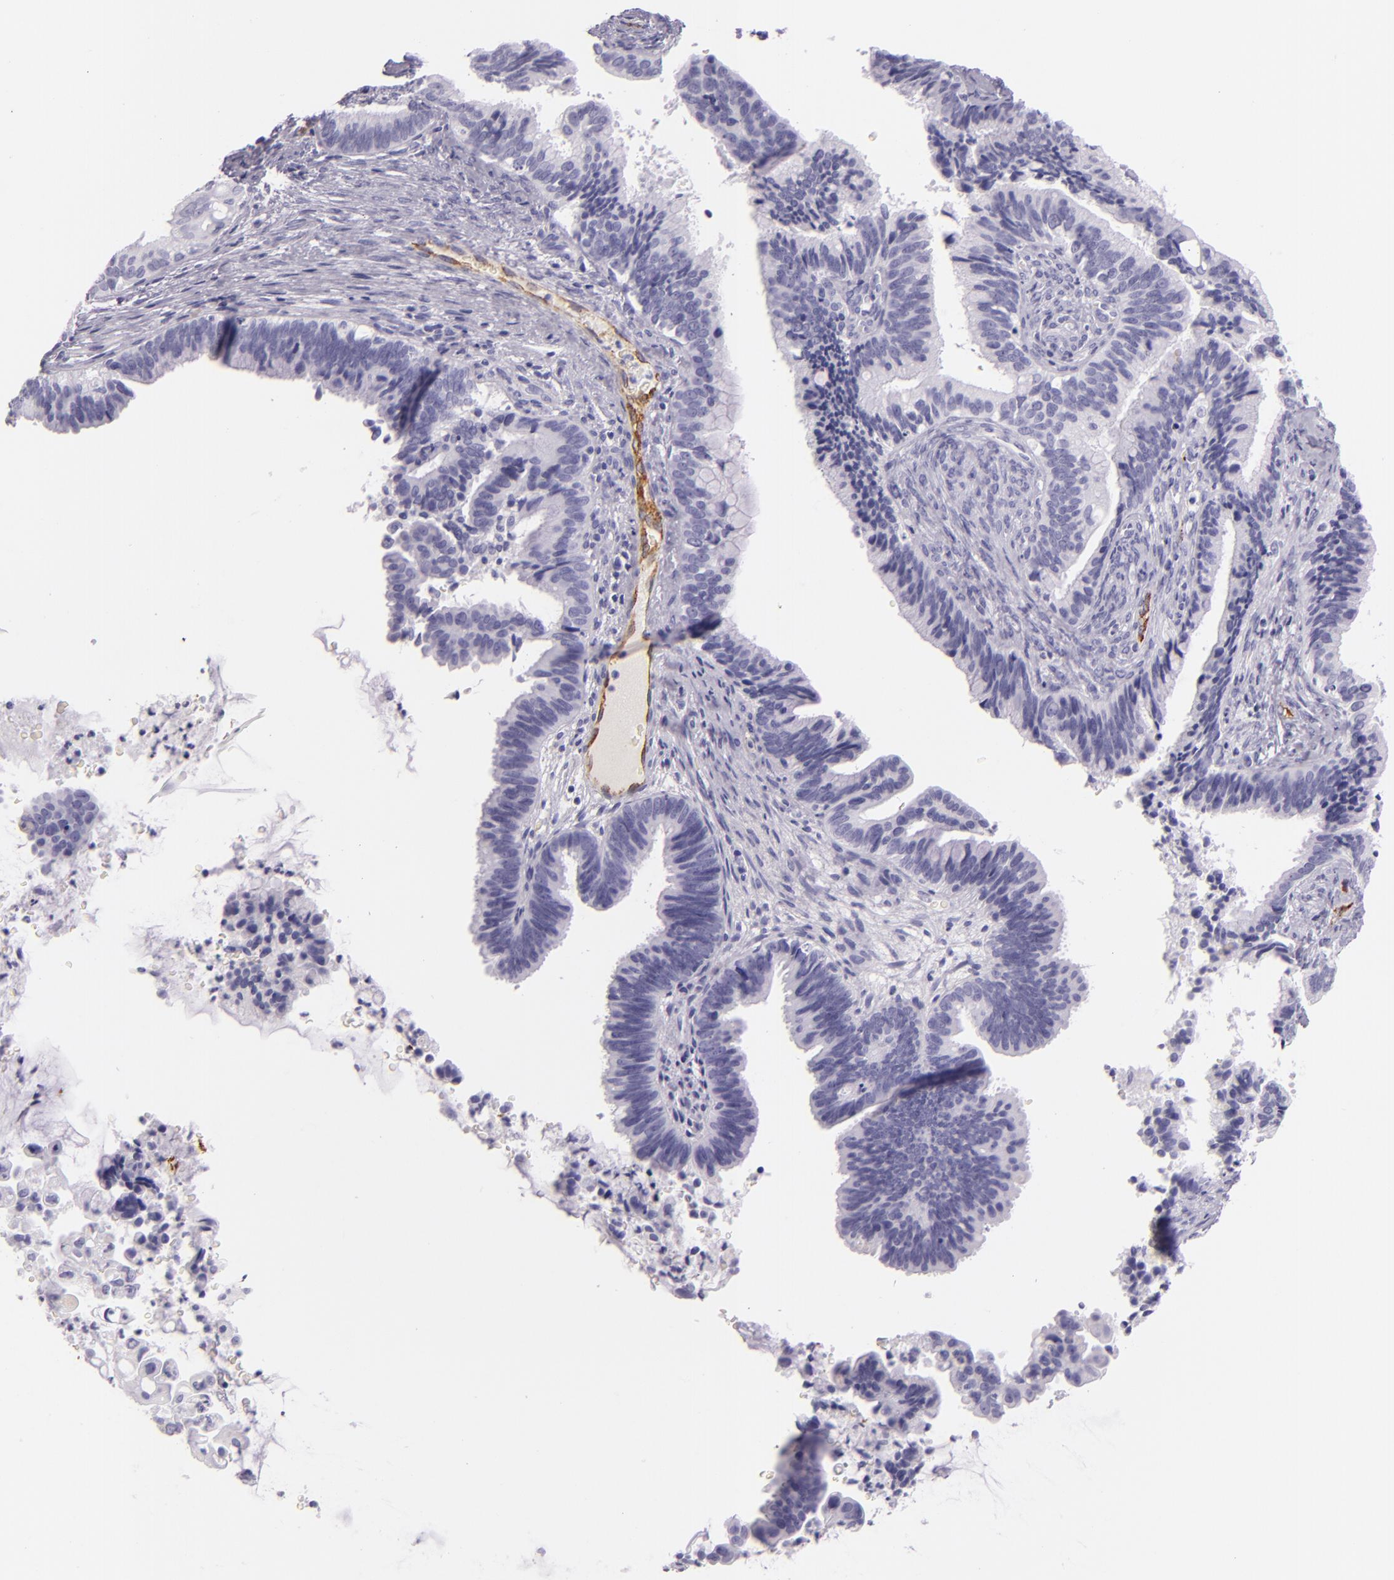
{"staining": {"intensity": "negative", "quantity": "none", "location": "none"}, "tissue": "cervical cancer", "cell_type": "Tumor cells", "image_type": "cancer", "snomed": [{"axis": "morphology", "description": "Adenocarcinoma, NOS"}, {"axis": "topography", "description": "Cervix"}], "caption": "Immunohistochemistry of human cervical cancer (adenocarcinoma) exhibits no staining in tumor cells.", "gene": "SELP", "patient": {"sex": "female", "age": 47}}